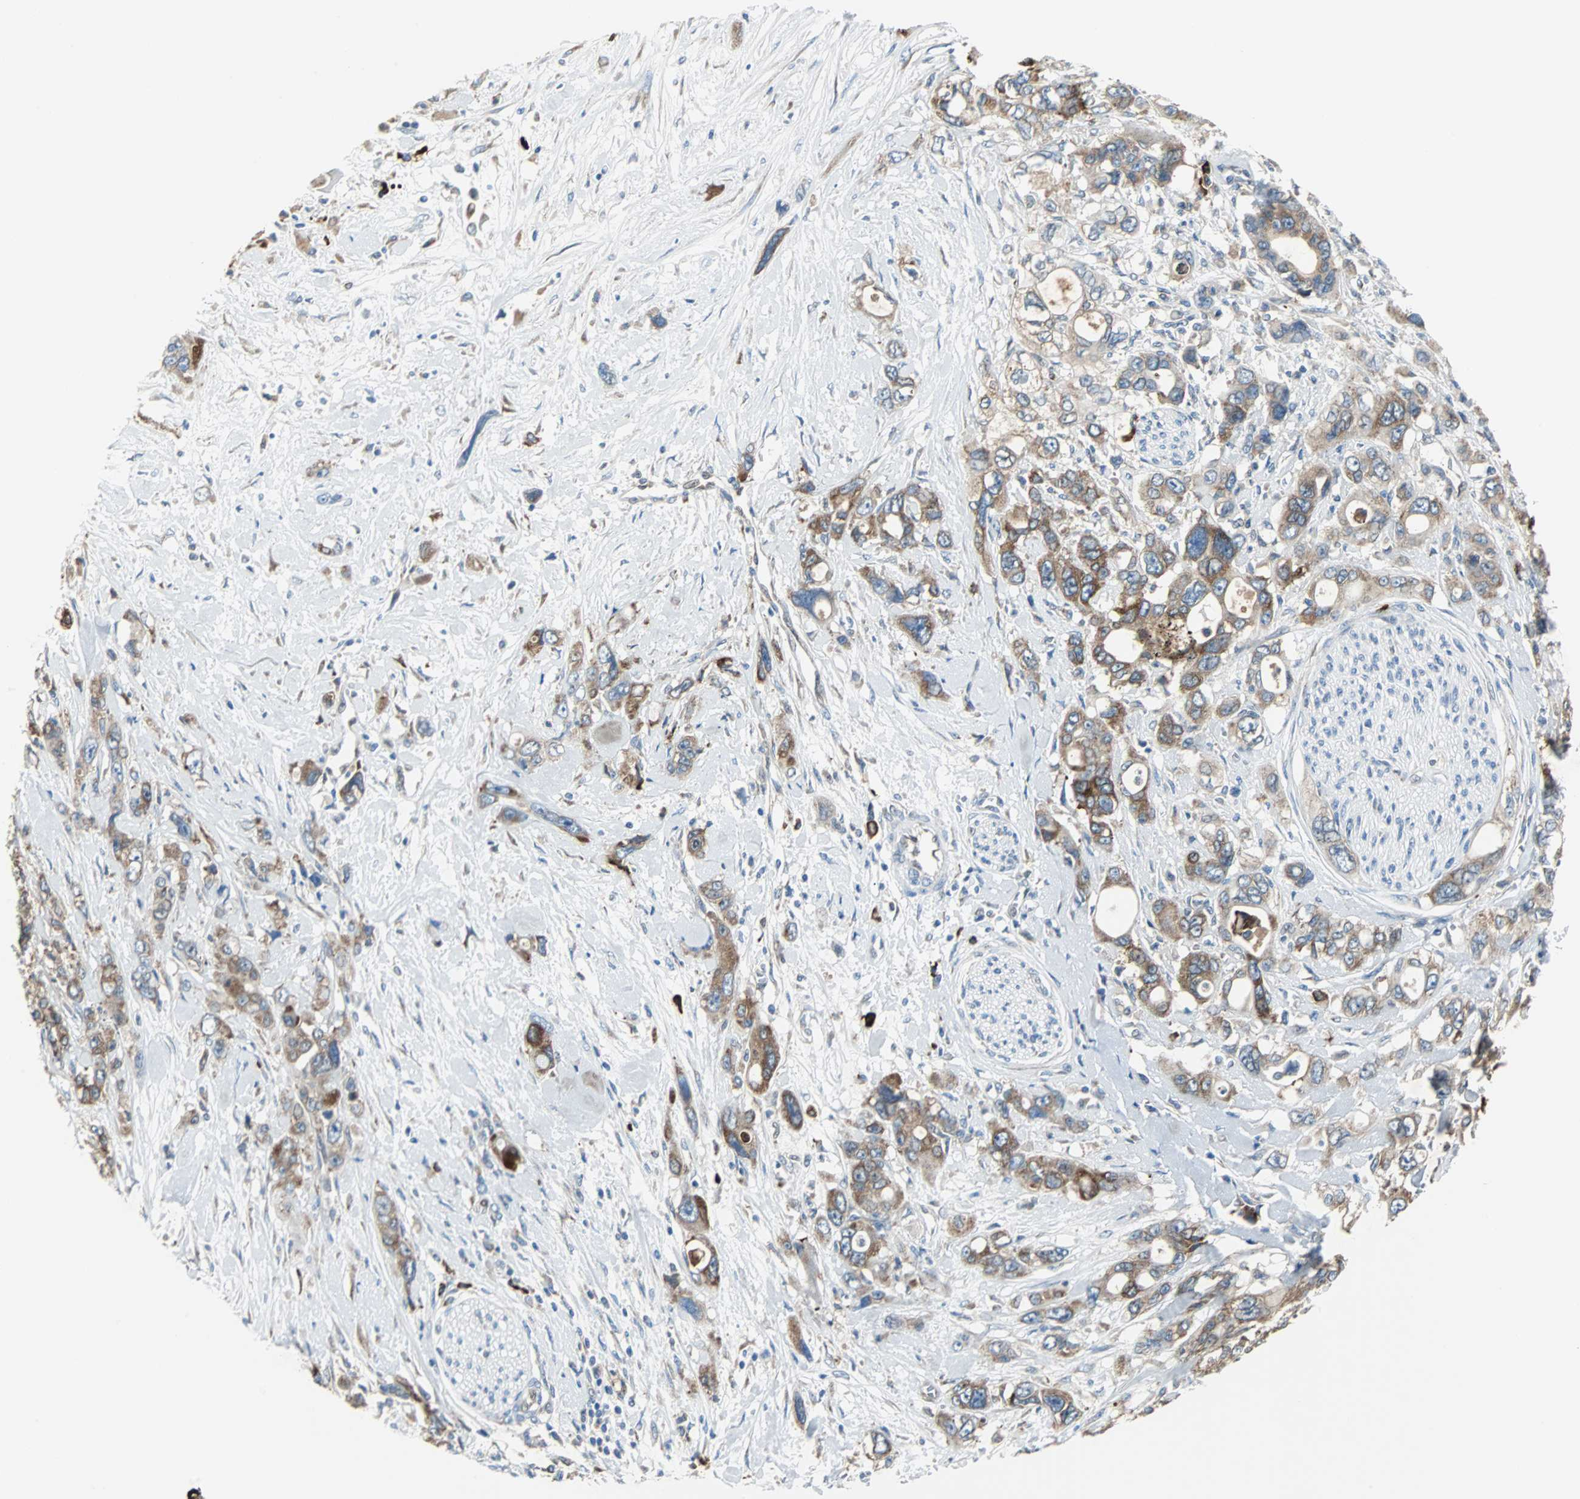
{"staining": {"intensity": "moderate", "quantity": "25%-75%", "location": "cytoplasmic/membranous"}, "tissue": "pancreatic cancer", "cell_type": "Tumor cells", "image_type": "cancer", "snomed": [{"axis": "morphology", "description": "Adenocarcinoma, NOS"}, {"axis": "topography", "description": "Pancreas"}], "caption": "A brown stain labels moderate cytoplasmic/membranous expression of a protein in pancreatic cancer (adenocarcinoma) tumor cells.", "gene": "PDIA4", "patient": {"sex": "male", "age": 46}}